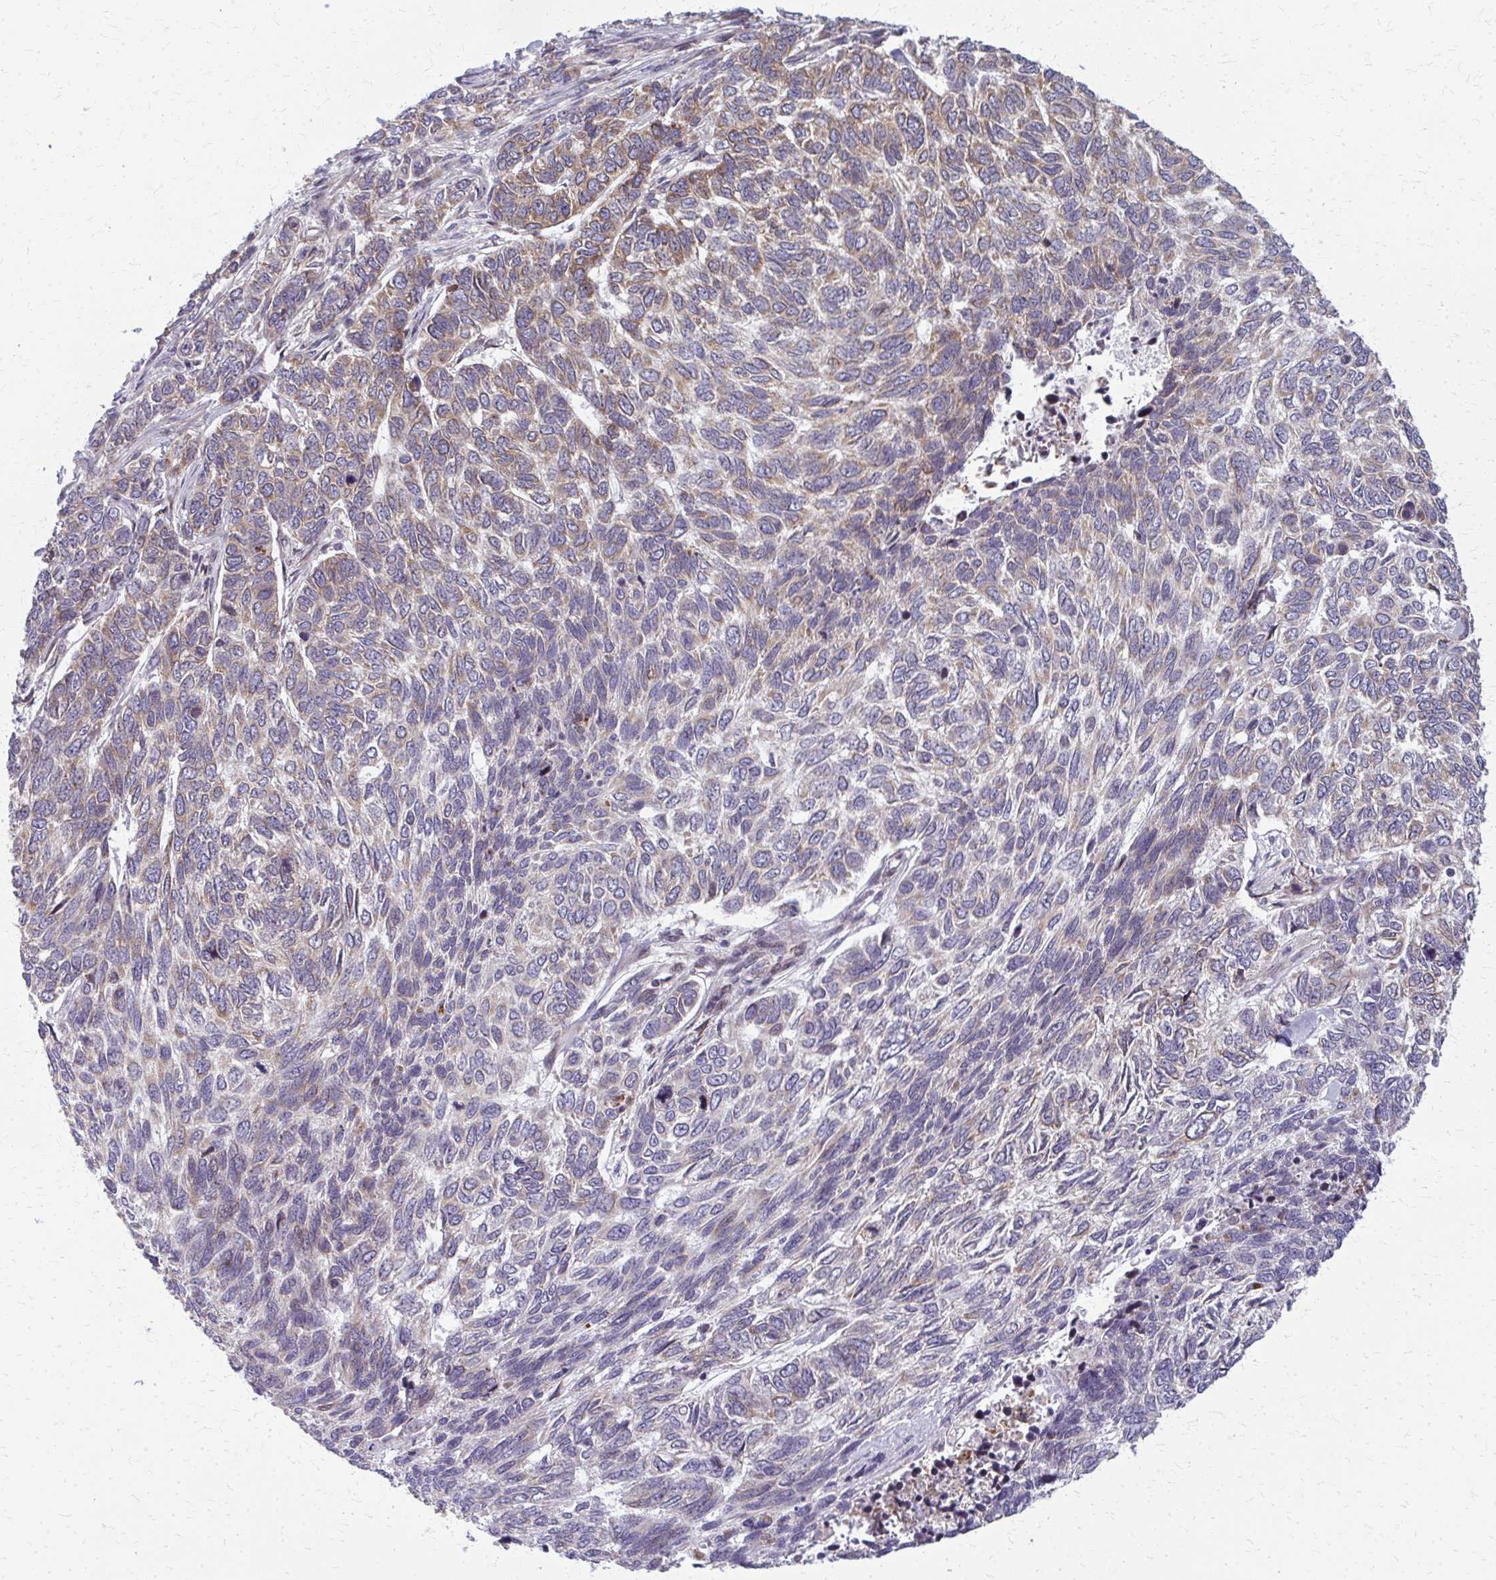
{"staining": {"intensity": "weak", "quantity": "25%-75%", "location": "cytoplasmic/membranous"}, "tissue": "skin cancer", "cell_type": "Tumor cells", "image_type": "cancer", "snomed": [{"axis": "morphology", "description": "Basal cell carcinoma"}, {"axis": "topography", "description": "Skin"}], "caption": "An image of human skin cancer (basal cell carcinoma) stained for a protein demonstrates weak cytoplasmic/membranous brown staining in tumor cells.", "gene": "MCCC1", "patient": {"sex": "female", "age": 65}}